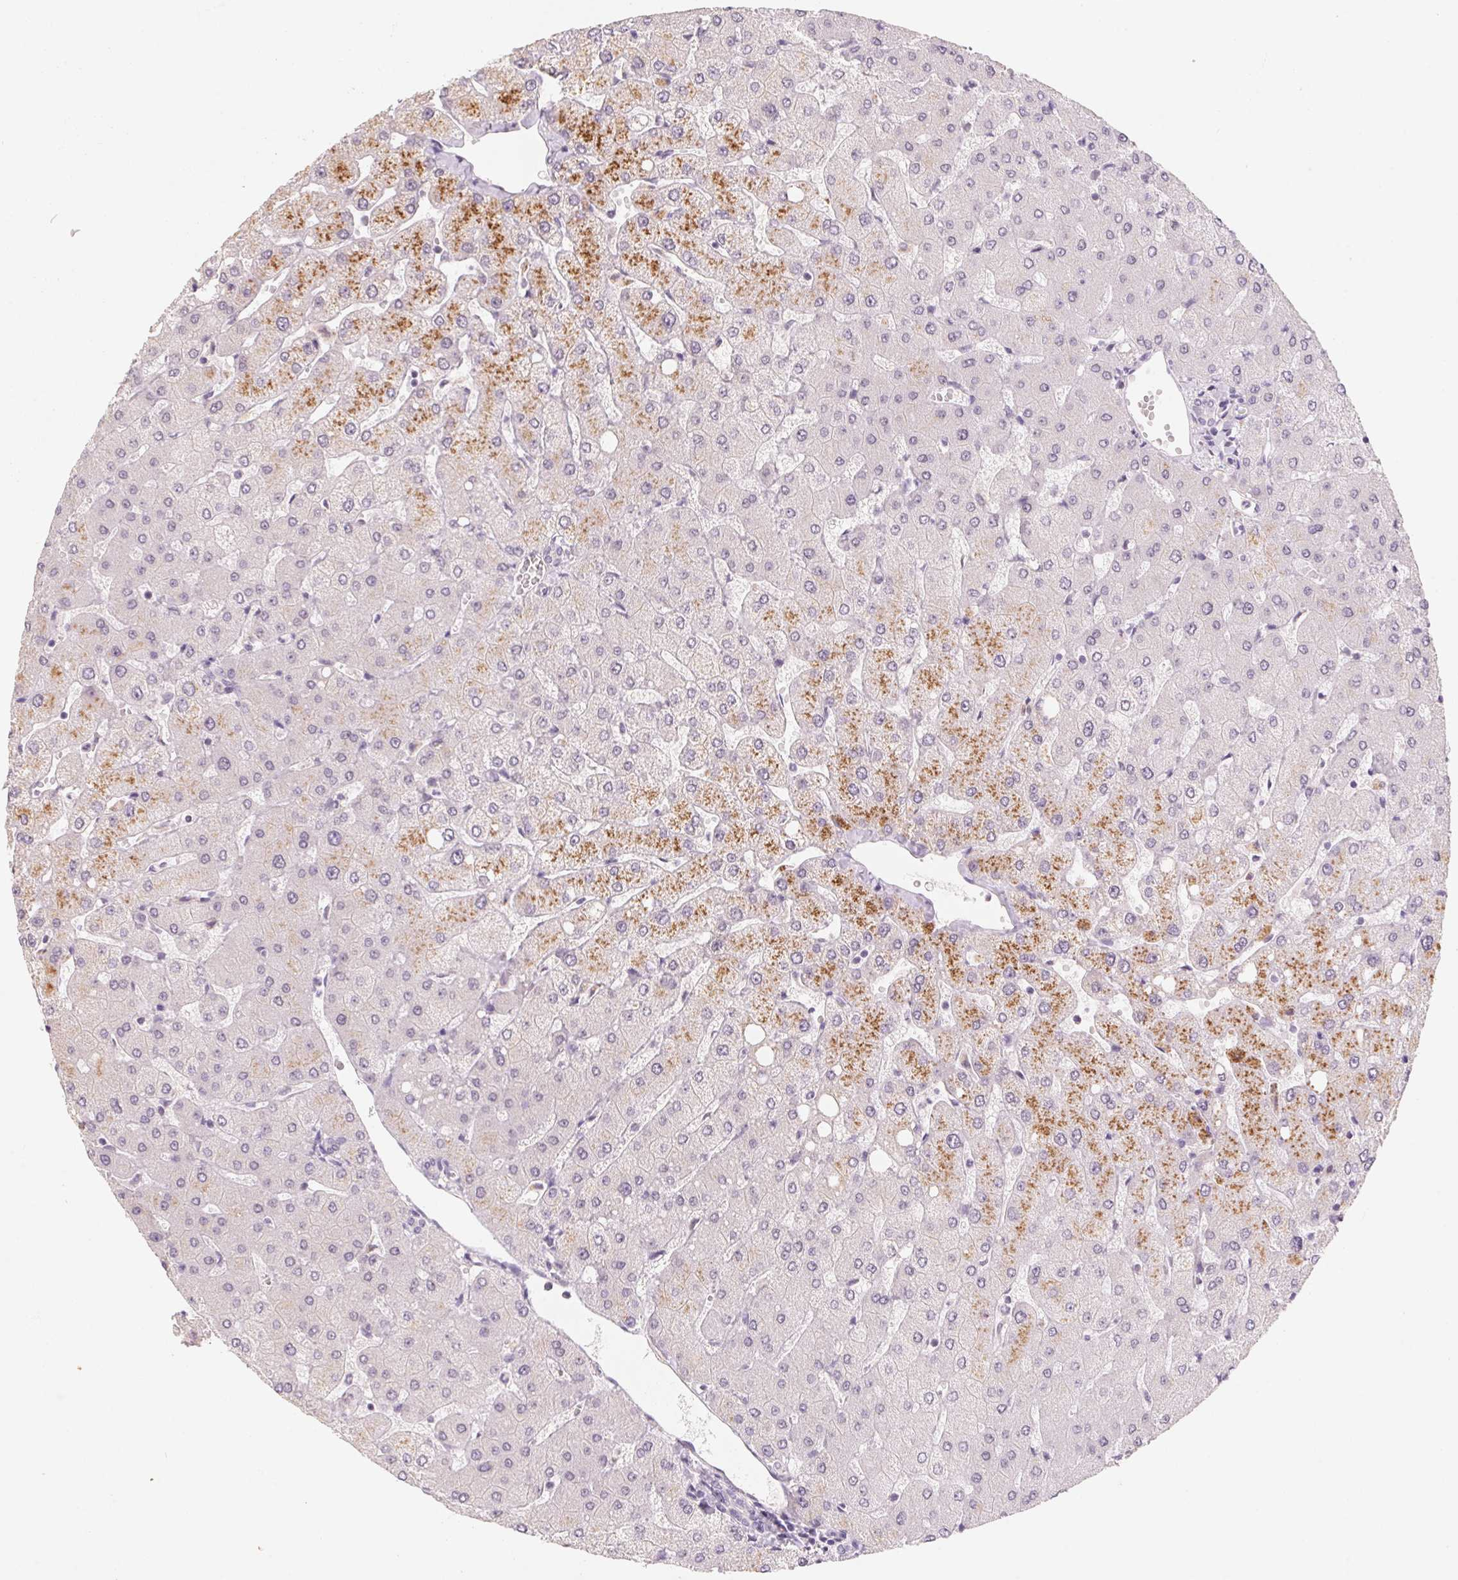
{"staining": {"intensity": "negative", "quantity": "none", "location": "none"}, "tissue": "liver", "cell_type": "Cholangiocytes", "image_type": "normal", "snomed": [{"axis": "morphology", "description": "Normal tissue, NOS"}, {"axis": "topography", "description": "Liver"}], "caption": "IHC histopathology image of benign liver: human liver stained with DAB (3,3'-diaminobenzidine) shows no significant protein positivity in cholangiocytes.", "gene": "CAPZA3", "patient": {"sex": "female", "age": 54}}